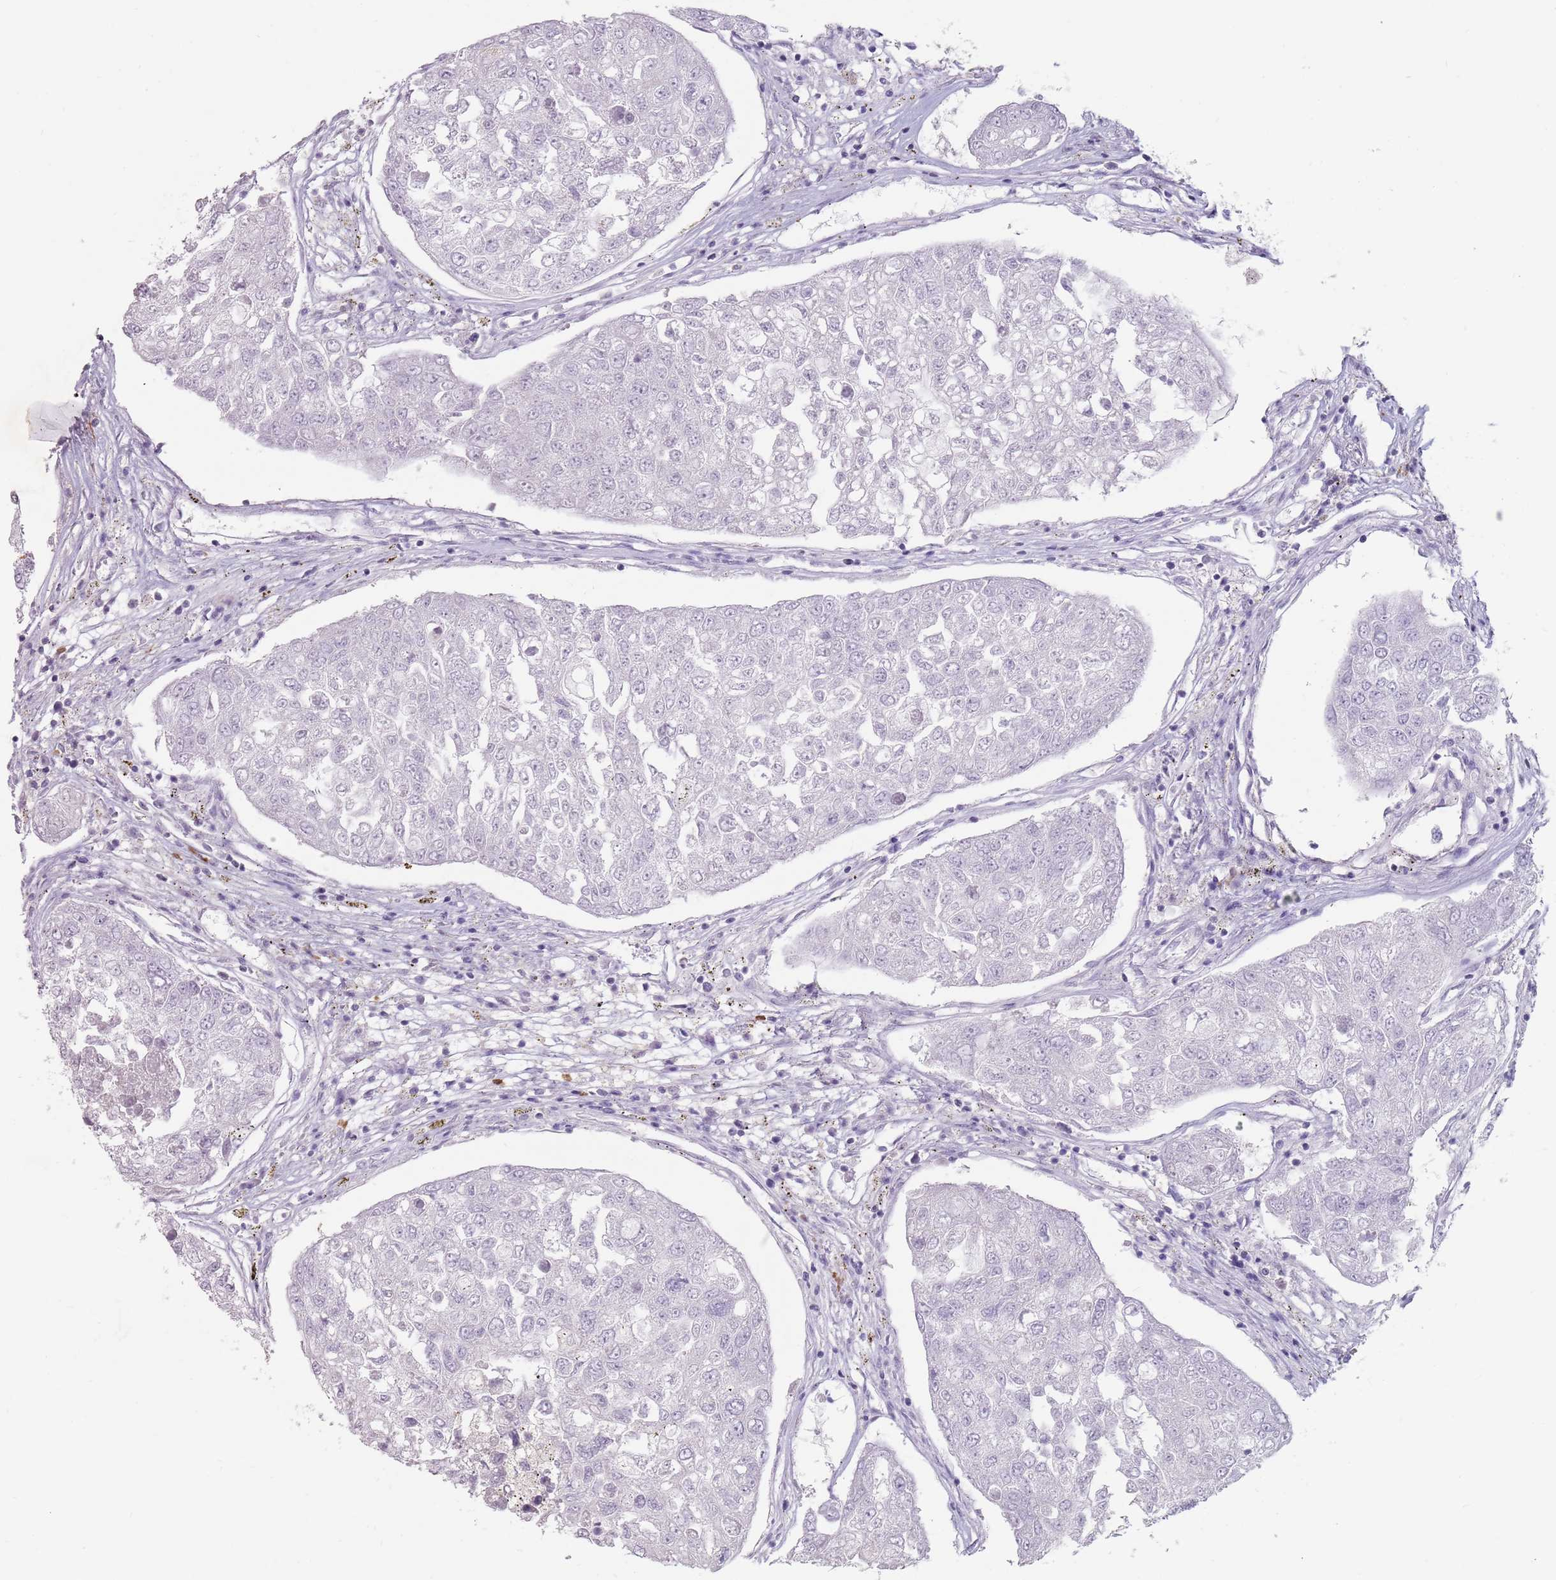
{"staining": {"intensity": "negative", "quantity": "none", "location": "none"}, "tissue": "urothelial cancer", "cell_type": "Tumor cells", "image_type": "cancer", "snomed": [{"axis": "morphology", "description": "Urothelial carcinoma, High grade"}, {"axis": "topography", "description": "Lymph node"}, {"axis": "topography", "description": "Urinary bladder"}], "caption": "This is an immunohistochemistry histopathology image of urothelial cancer. There is no positivity in tumor cells.", "gene": "STYK1", "patient": {"sex": "male", "age": 51}}